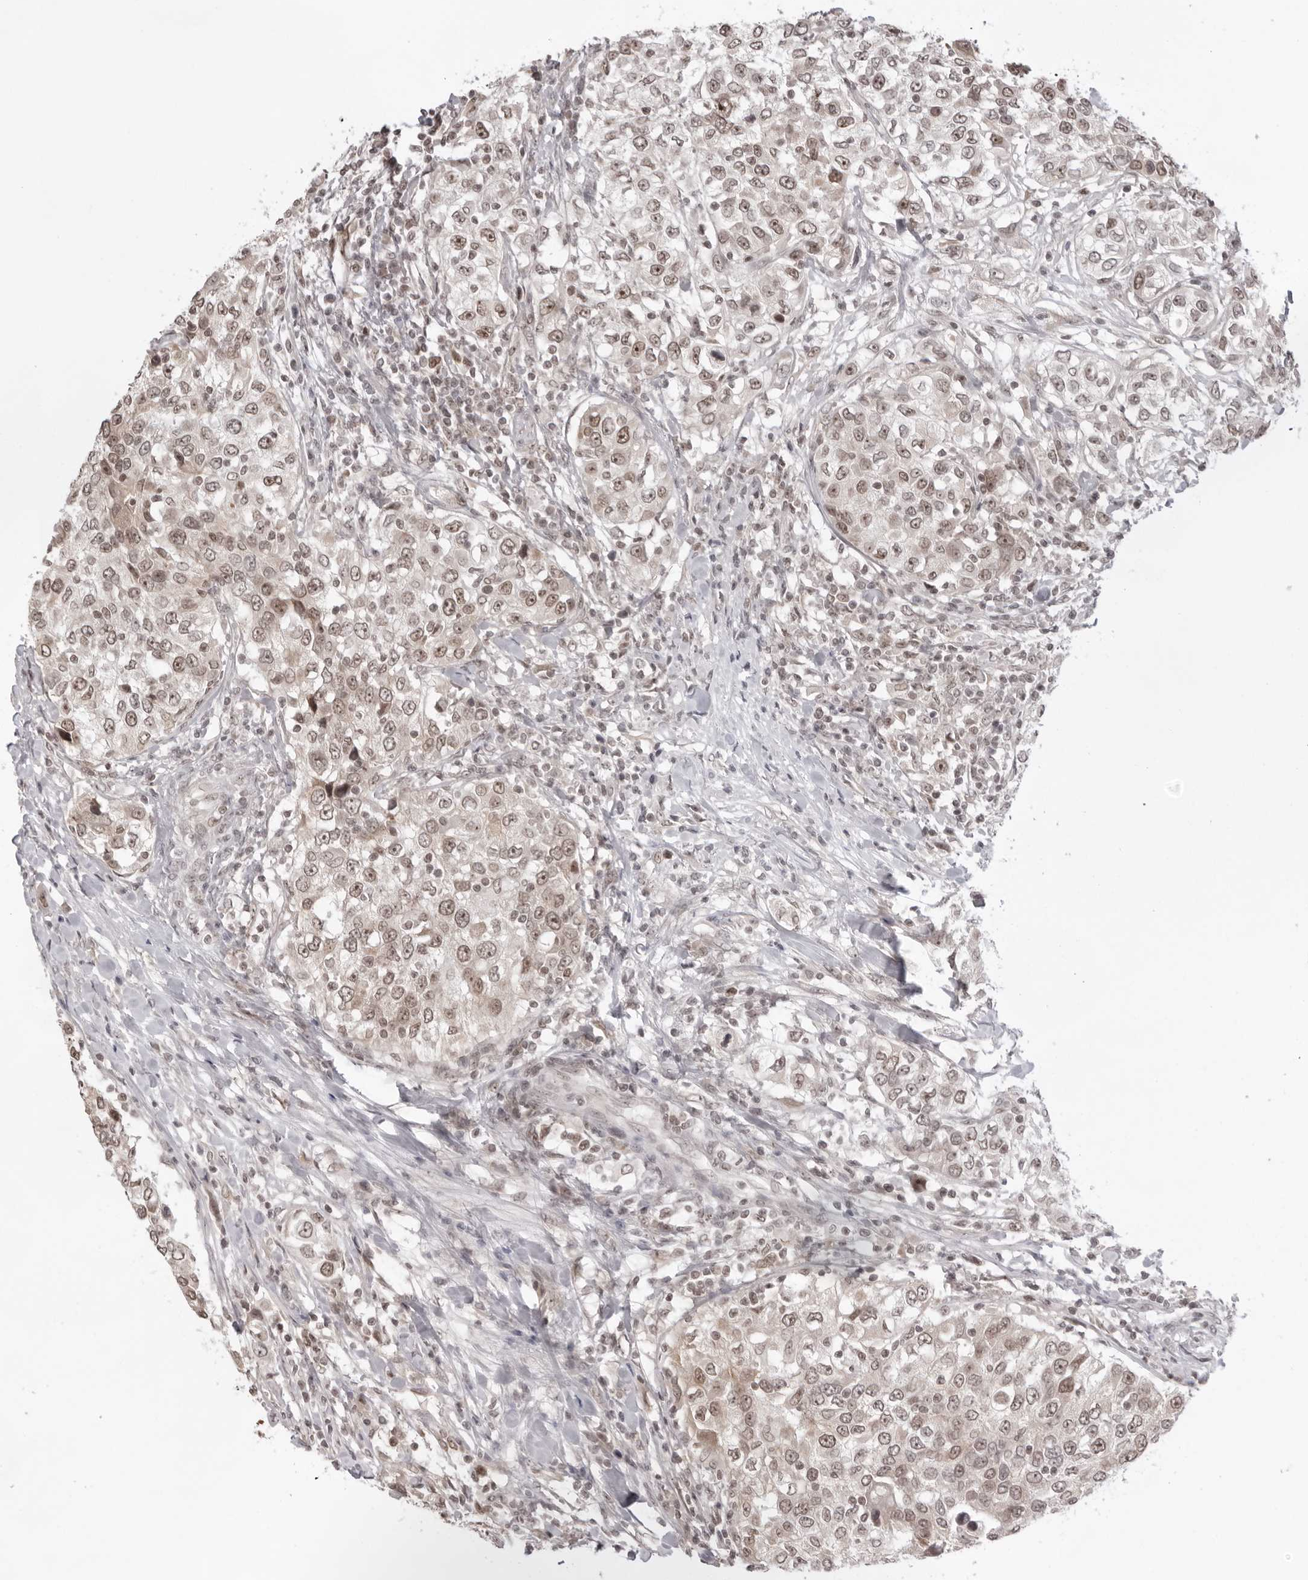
{"staining": {"intensity": "weak", "quantity": ">75%", "location": "nuclear"}, "tissue": "urothelial cancer", "cell_type": "Tumor cells", "image_type": "cancer", "snomed": [{"axis": "morphology", "description": "Urothelial carcinoma, High grade"}, {"axis": "topography", "description": "Urinary bladder"}], "caption": "Weak nuclear positivity is present in about >75% of tumor cells in urothelial cancer.", "gene": "EXOSC10", "patient": {"sex": "female", "age": 80}}